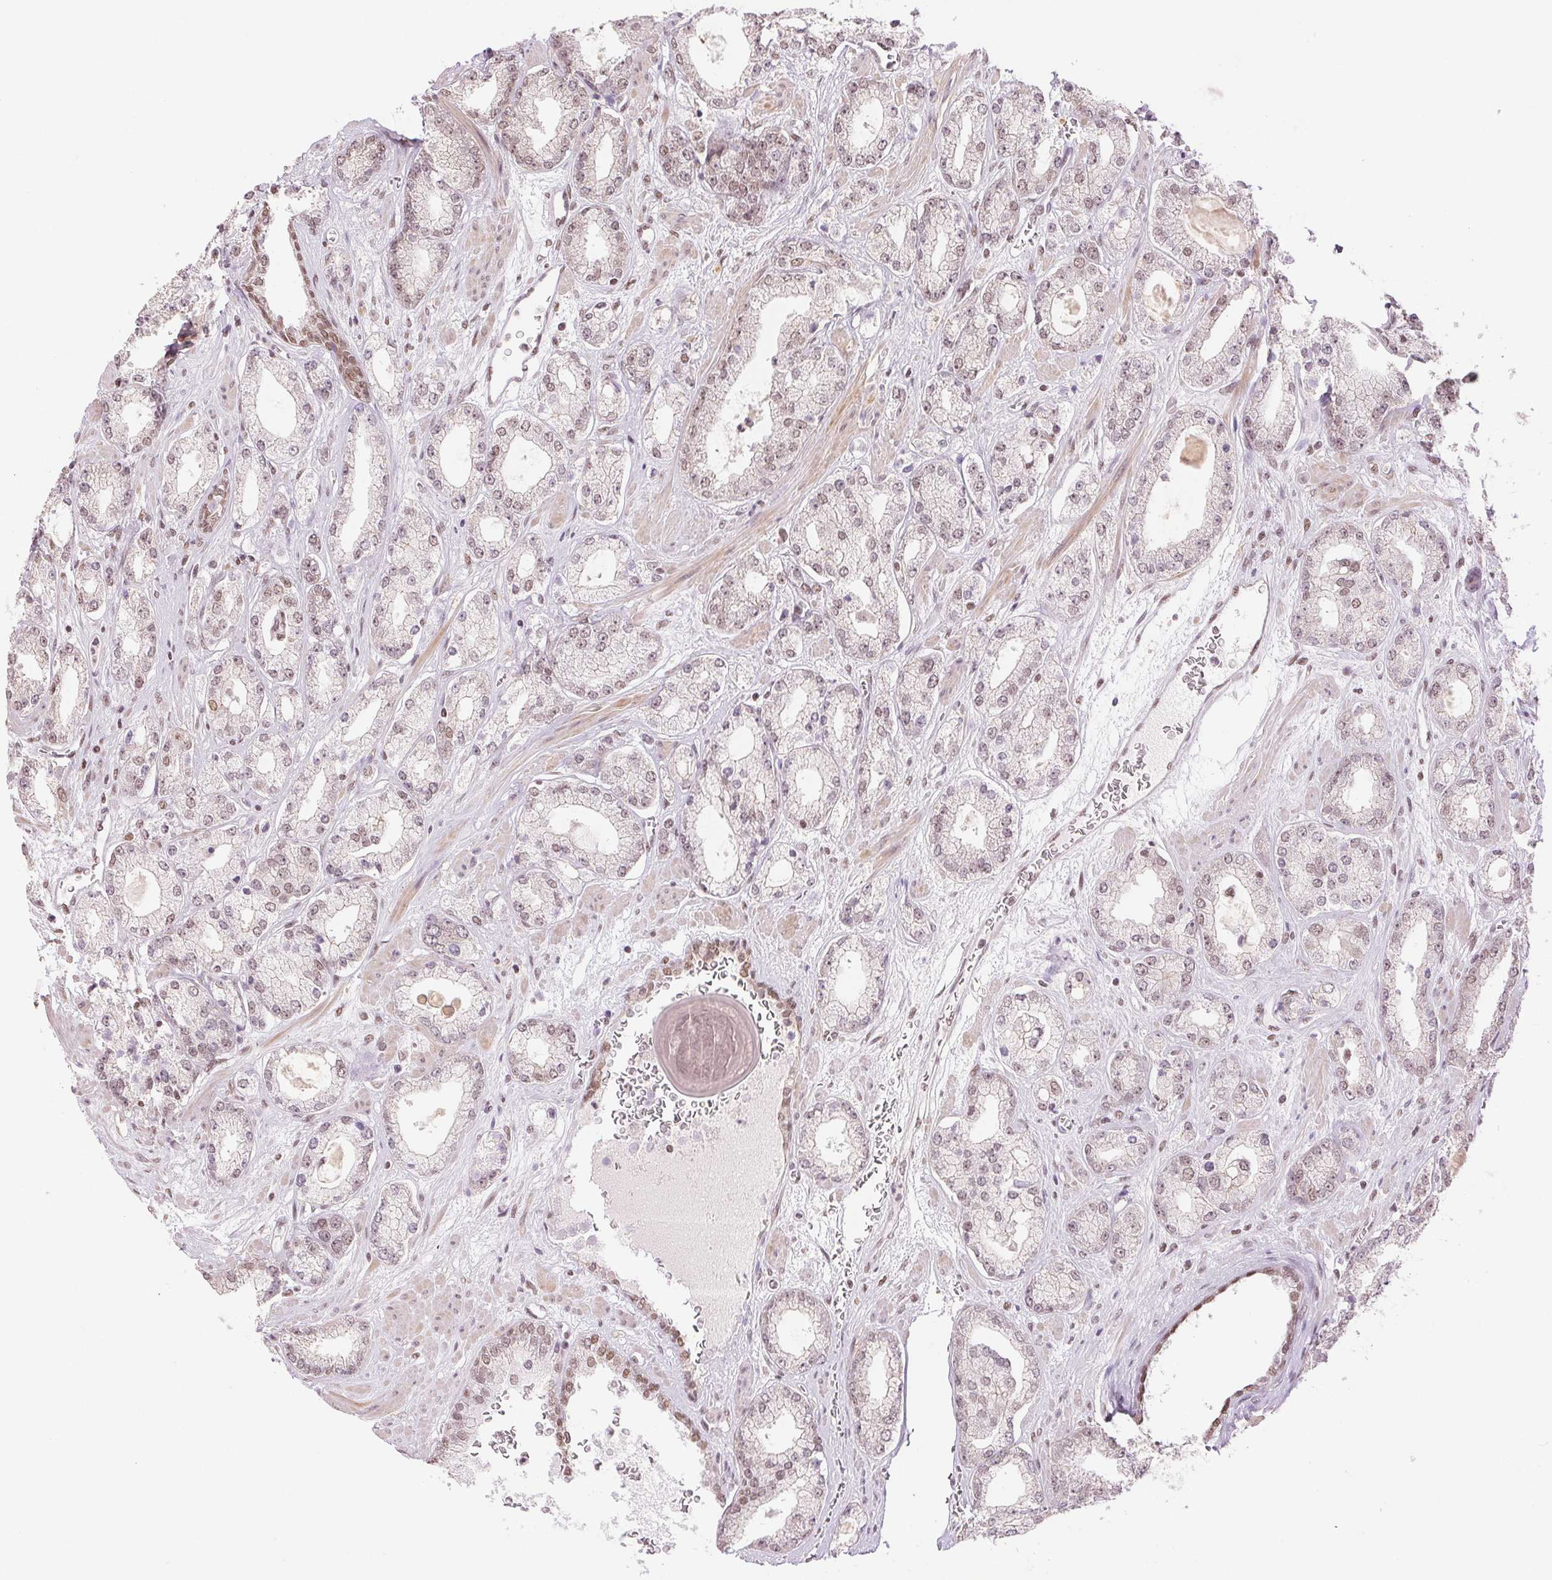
{"staining": {"intensity": "weak", "quantity": ">75%", "location": "nuclear"}, "tissue": "prostate cancer", "cell_type": "Tumor cells", "image_type": "cancer", "snomed": [{"axis": "morphology", "description": "Adenocarcinoma, High grade"}, {"axis": "topography", "description": "Prostate"}], "caption": "Immunohistochemical staining of prostate cancer (high-grade adenocarcinoma) displays low levels of weak nuclear protein staining in about >75% of tumor cells. Nuclei are stained in blue.", "gene": "RPRD1B", "patient": {"sex": "male", "age": 64}}